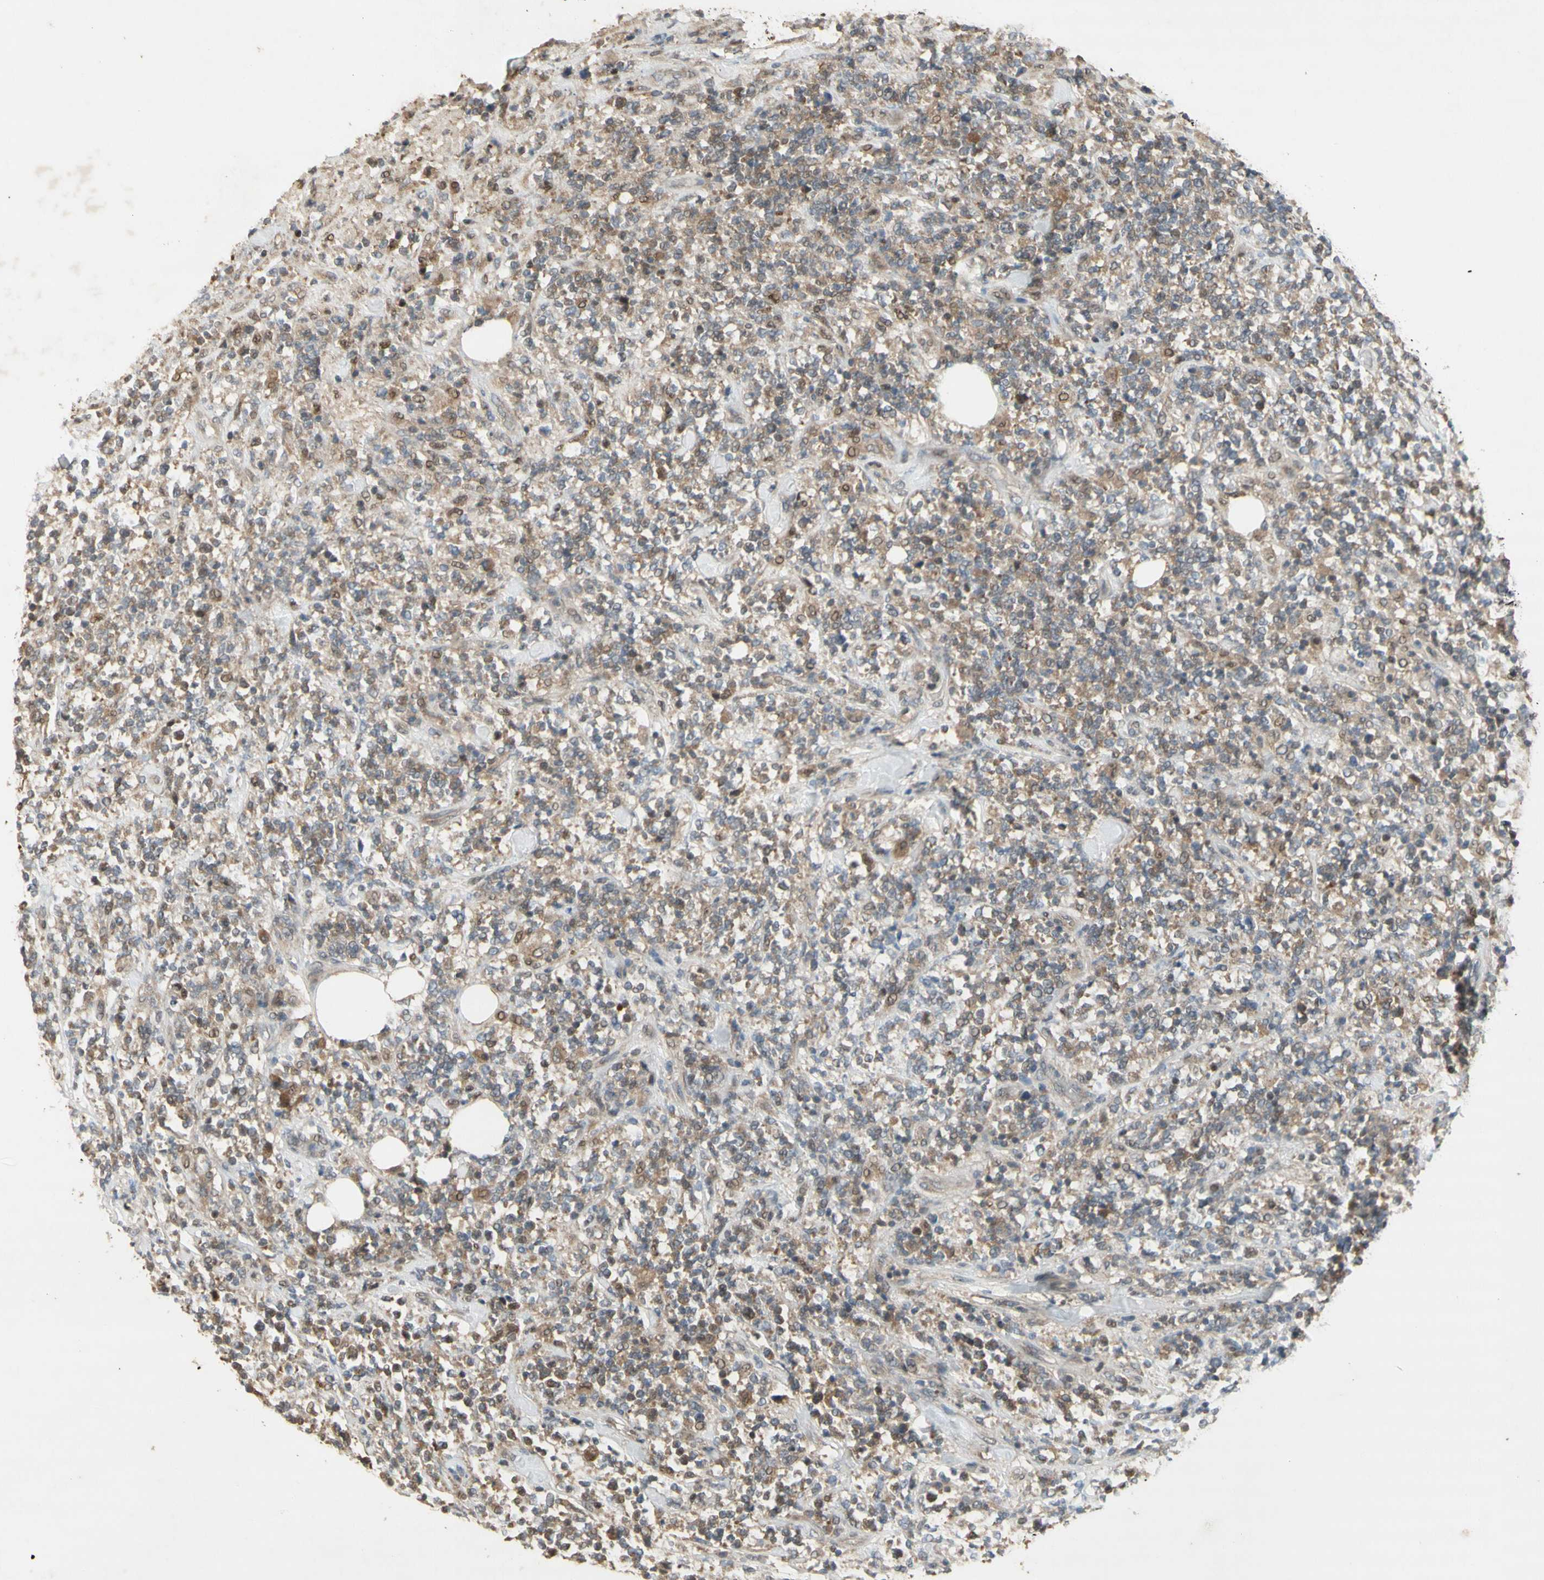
{"staining": {"intensity": "weak", "quantity": "<25%", "location": "cytoplasmic/membranous"}, "tissue": "lymphoma", "cell_type": "Tumor cells", "image_type": "cancer", "snomed": [{"axis": "morphology", "description": "Malignant lymphoma, non-Hodgkin's type, High grade"}, {"axis": "topography", "description": "Soft tissue"}], "caption": "High power microscopy micrograph of an immunohistochemistry (IHC) image of lymphoma, revealing no significant positivity in tumor cells.", "gene": "NRG4", "patient": {"sex": "male", "age": 18}}